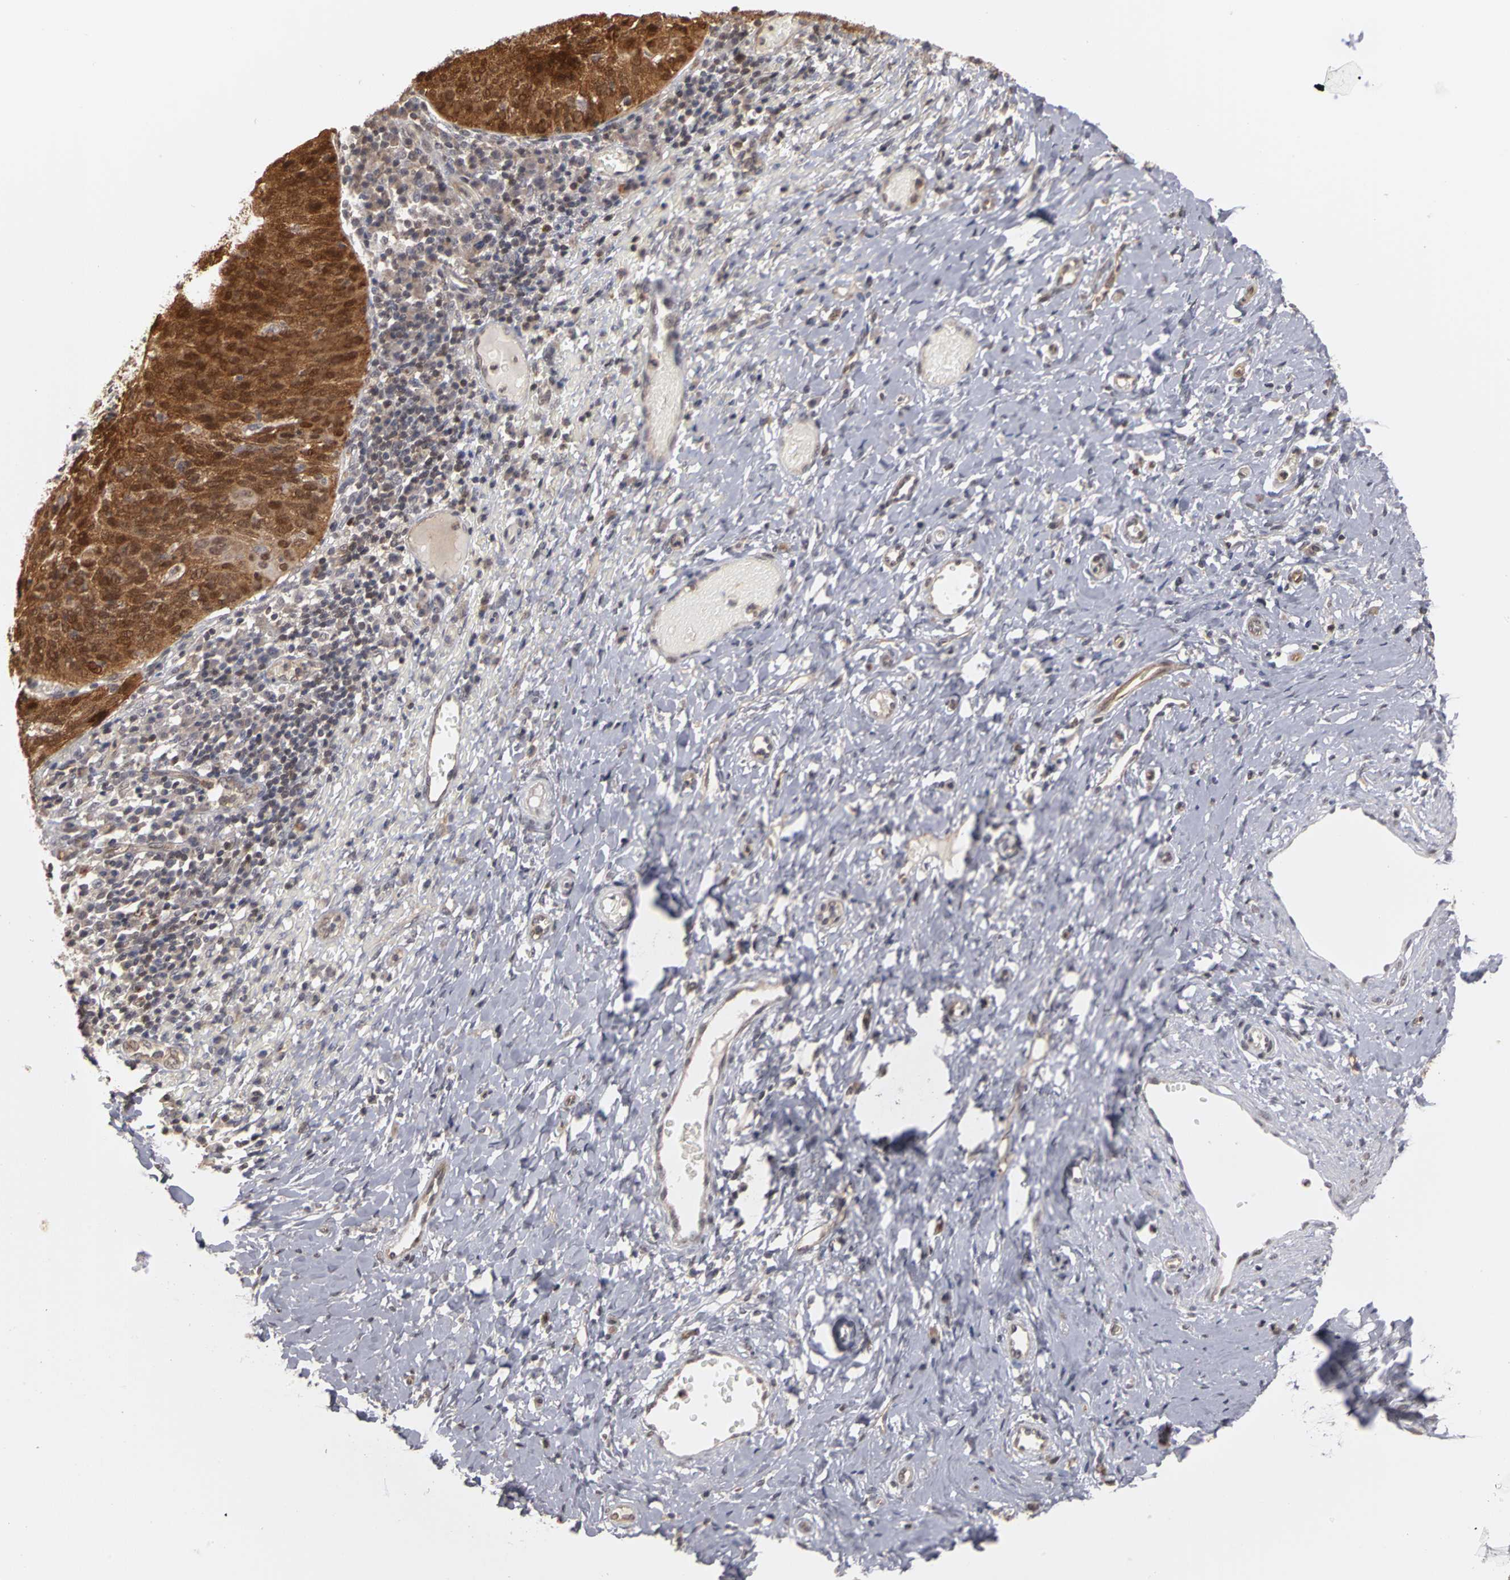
{"staining": {"intensity": "strong", "quantity": ">75%", "location": "cytoplasmic/membranous,nuclear"}, "tissue": "cervical cancer", "cell_type": "Tumor cells", "image_type": "cancer", "snomed": [{"axis": "morphology", "description": "Normal tissue, NOS"}, {"axis": "morphology", "description": "Squamous cell carcinoma, NOS"}, {"axis": "topography", "description": "Cervix"}], "caption": "A high amount of strong cytoplasmic/membranous and nuclear positivity is appreciated in about >75% of tumor cells in cervical cancer tissue.", "gene": "PLEKHA1", "patient": {"sex": "female", "age": 39}}